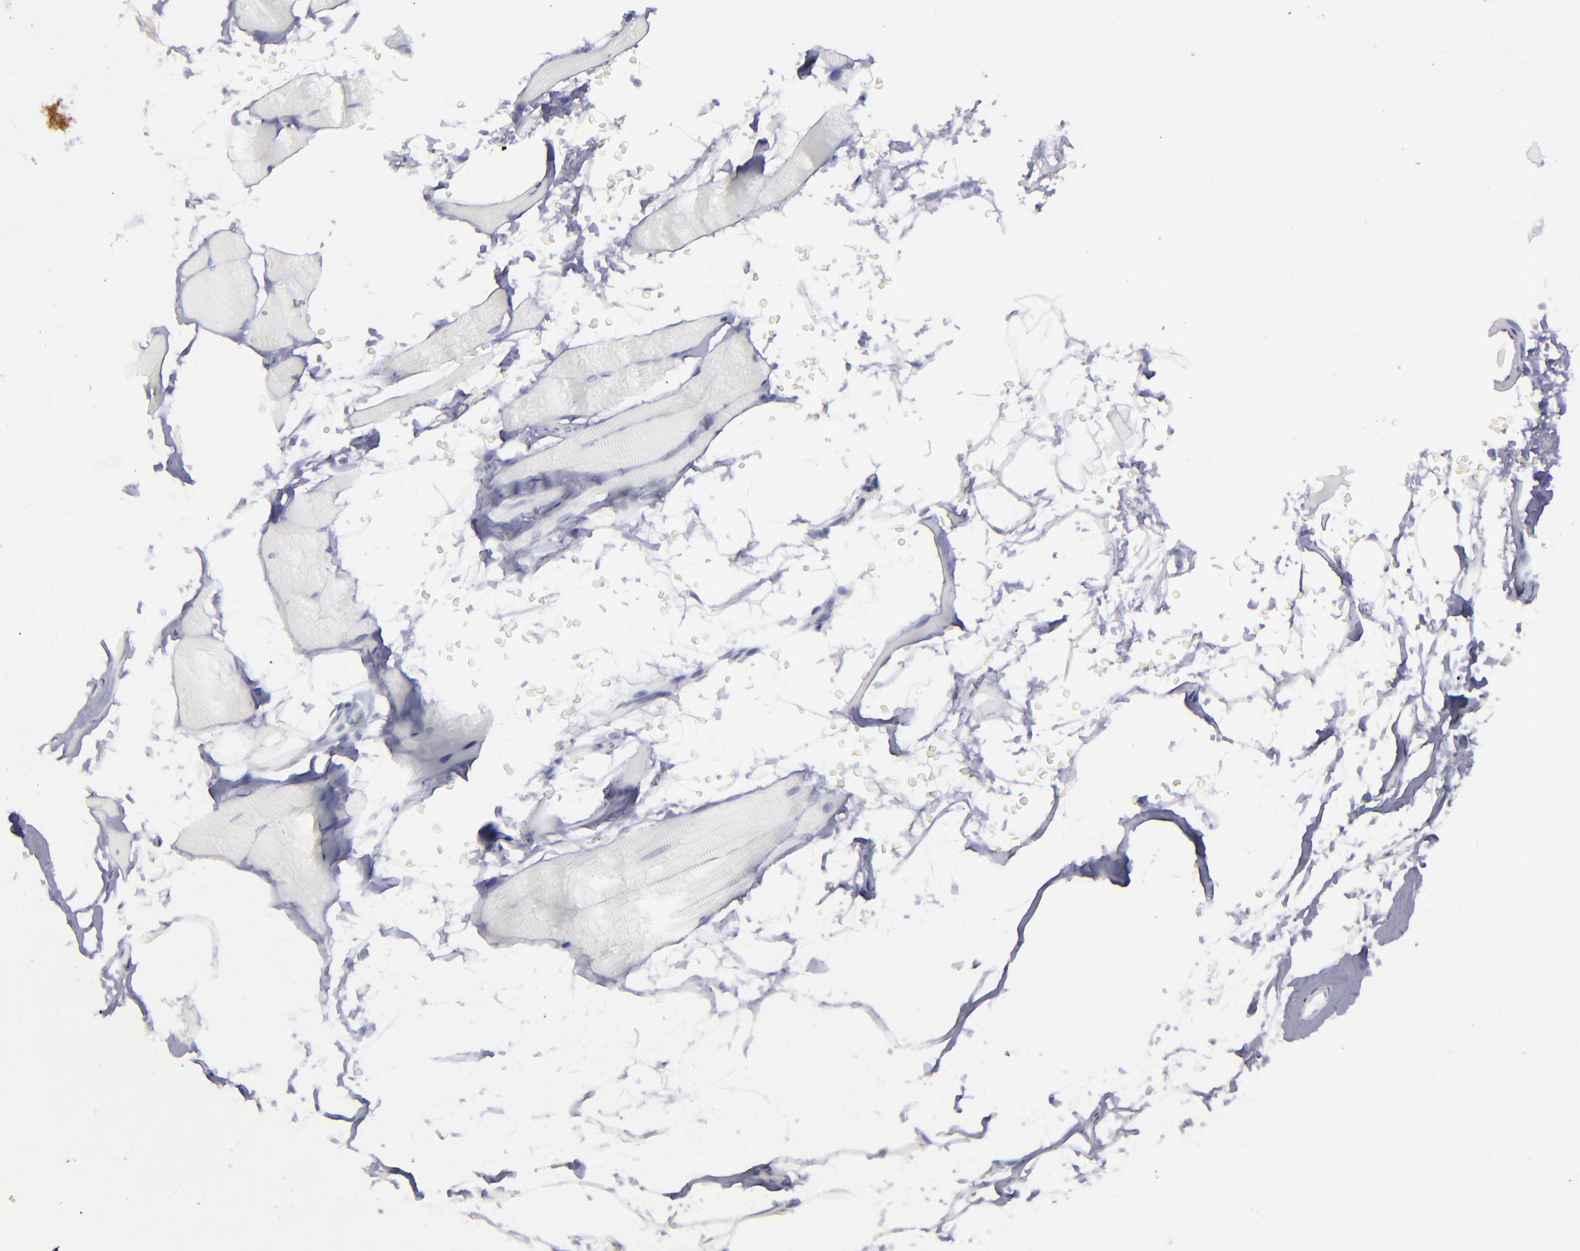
{"staining": {"intensity": "negative", "quantity": "none", "location": "none"}, "tissue": "skeletal muscle", "cell_type": "Myocytes", "image_type": "normal", "snomed": [{"axis": "morphology", "description": "Normal tissue, NOS"}, {"axis": "topography", "description": "Skeletal muscle"}, {"axis": "topography", "description": "Parathyroid gland"}], "caption": "Skeletal muscle was stained to show a protein in brown. There is no significant positivity in myocytes. The staining was performed using DAB (3,3'-diaminobenzidine) to visualize the protein expression in brown, while the nuclei were stained in blue with hematoxylin (Magnification: 20x).", "gene": "EVPL", "patient": {"sex": "female", "age": 37}}